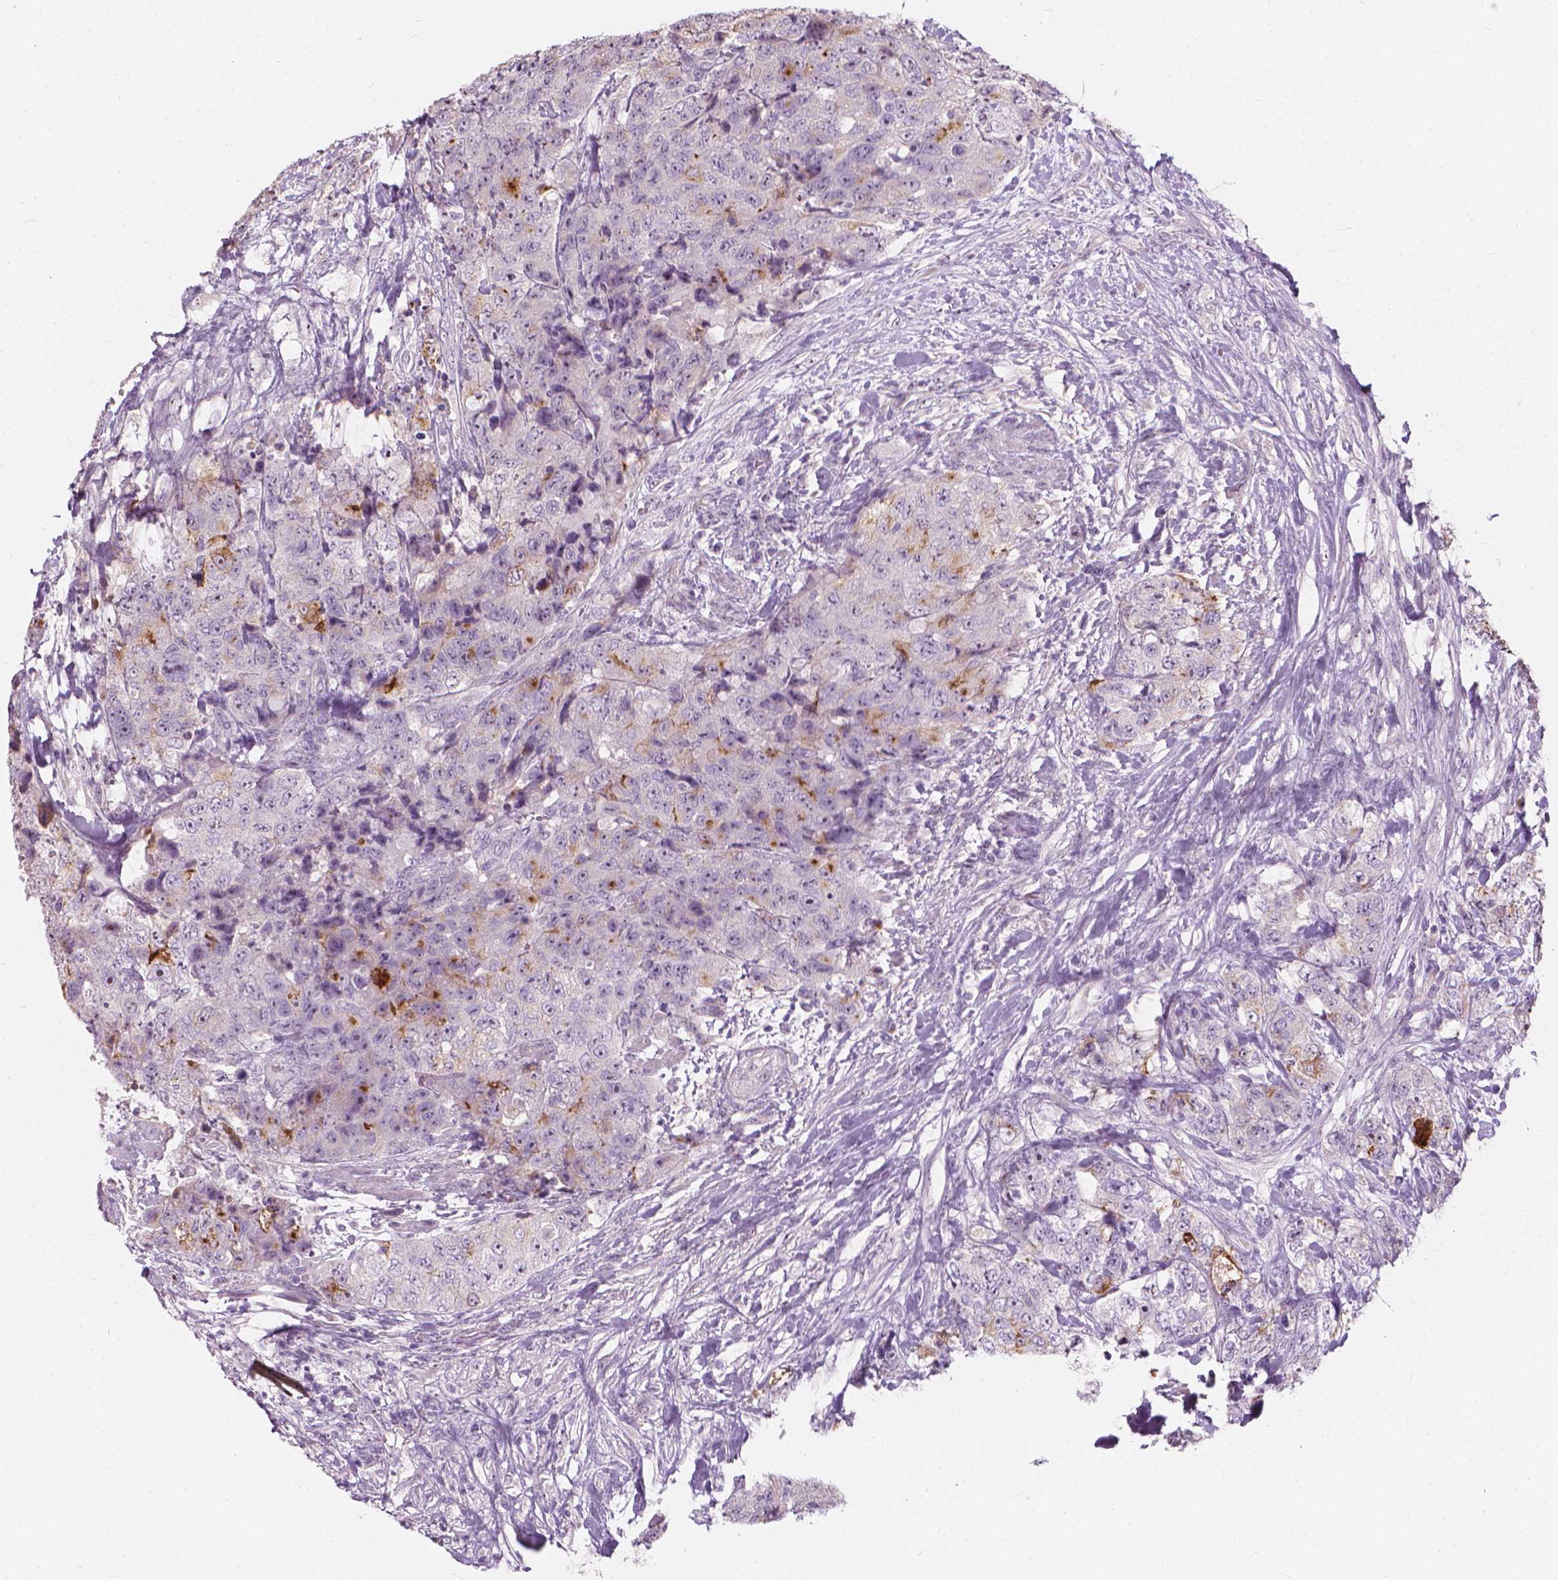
{"staining": {"intensity": "negative", "quantity": "none", "location": "none"}, "tissue": "urothelial cancer", "cell_type": "Tumor cells", "image_type": "cancer", "snomed": [{"axis": "morphology", "description": "Urothelial carcinoma, High grade"}, {"axis": "topography", "description": "Urinary bladder"}], "caption": "An image of human urothelial cancer is negative for staining in tumor cells.", "gene": "GPRC5A", "patient": {"sex": "female", "age": 78}}